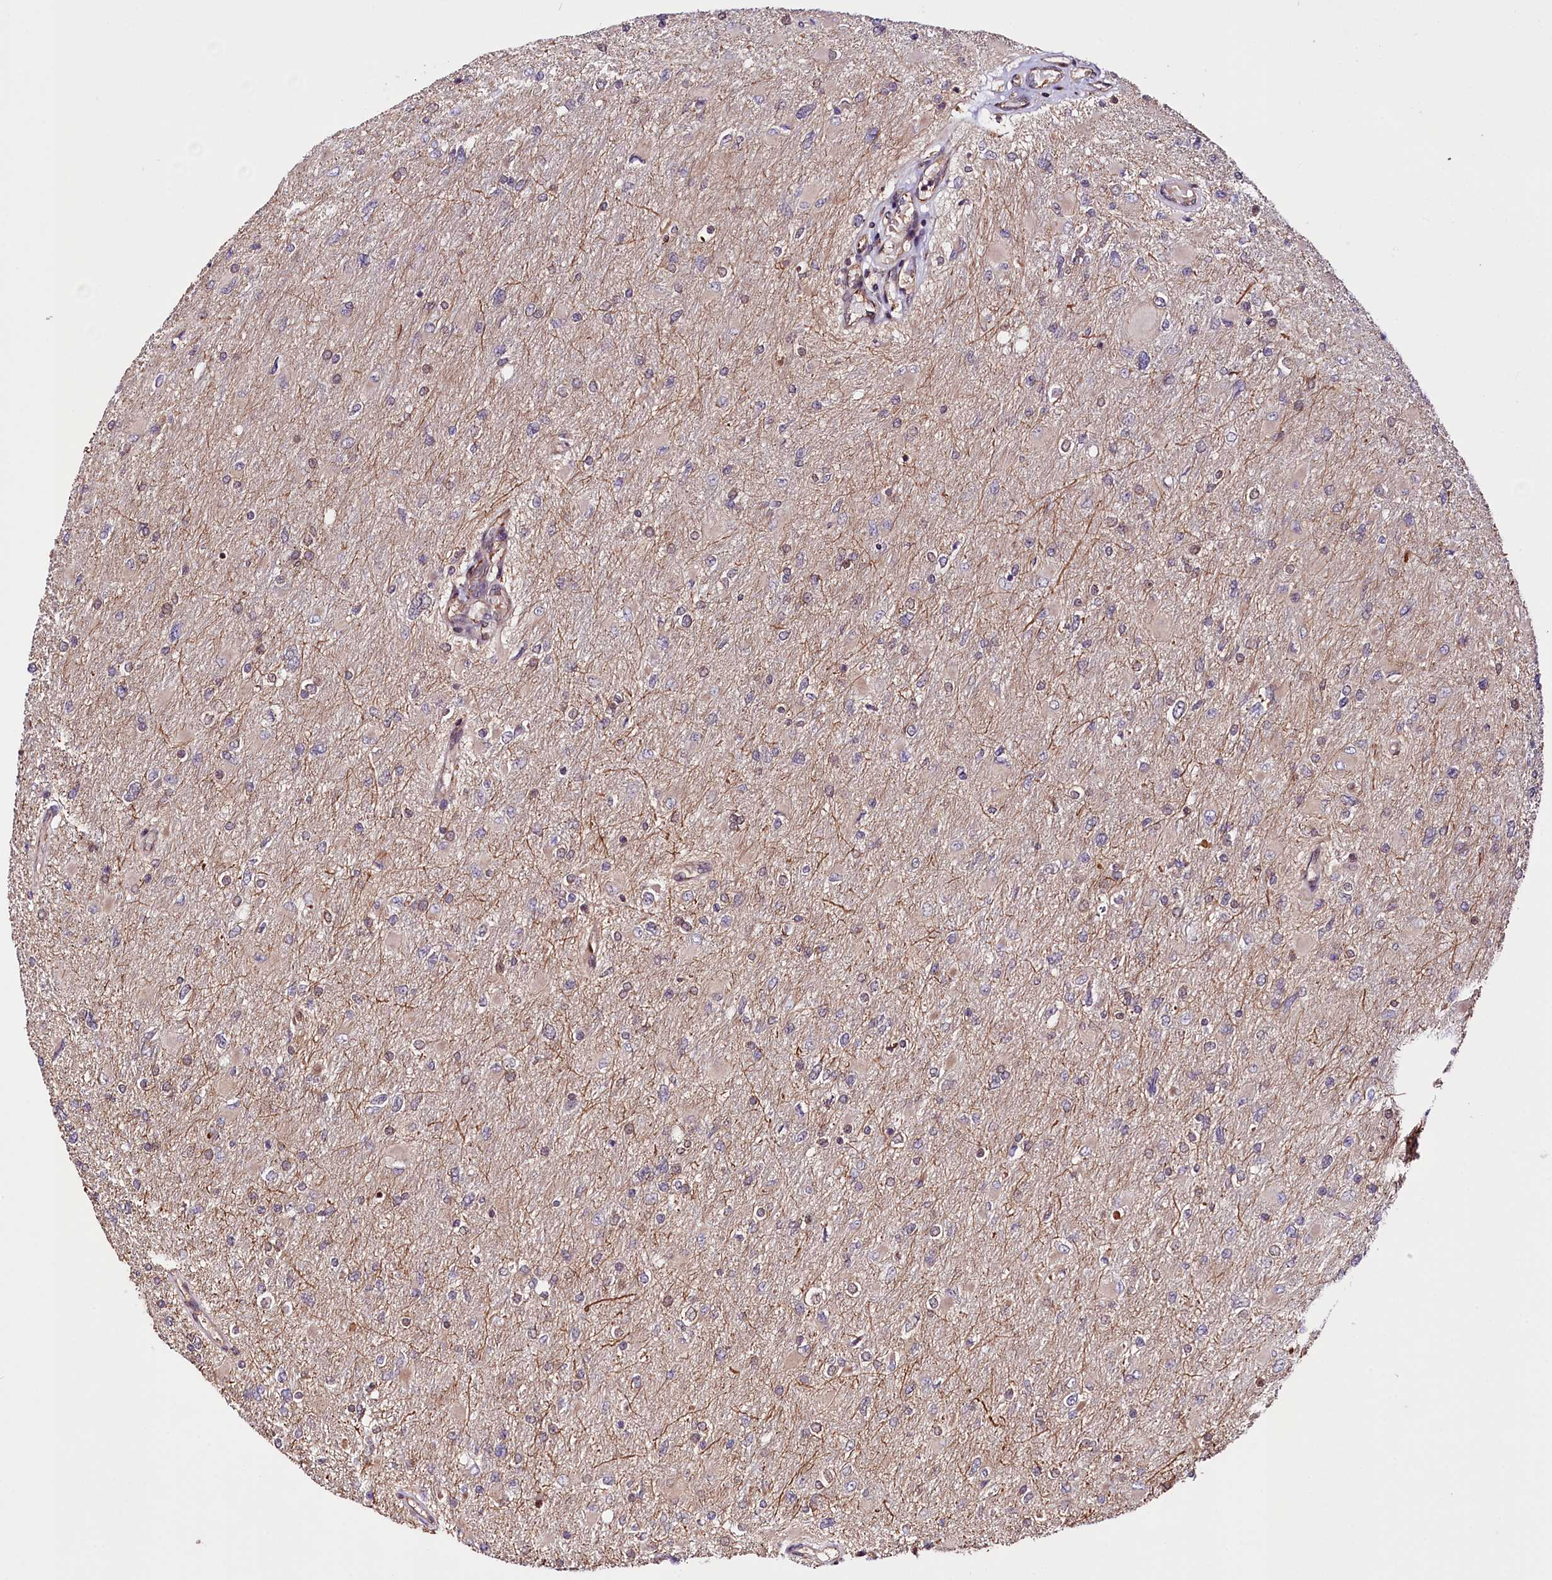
{"staining": {"intensity": "negative", "quantity": "none", "location": "none"}, "tissue": "glioma", "cell_type": "Tumor cells", "image_type": "cancer", "snomed": [{"axis": "morphology", "description": "Glioma, malignant, High grade"}, {"axis": "topography", "description": "Cerebral cortex"}], "caption": "High magnification brightfield microscopy of malignant glioma (high-grade) stained with DAB (3,3'-diaminobenzidine) (brown) and counterstained with hematoxylin (blue): tumor cells show no significant positivity. Nuclei are stained in blue.", "gene": "CUTC", "patient": {"sex": "female", "age": 36}}